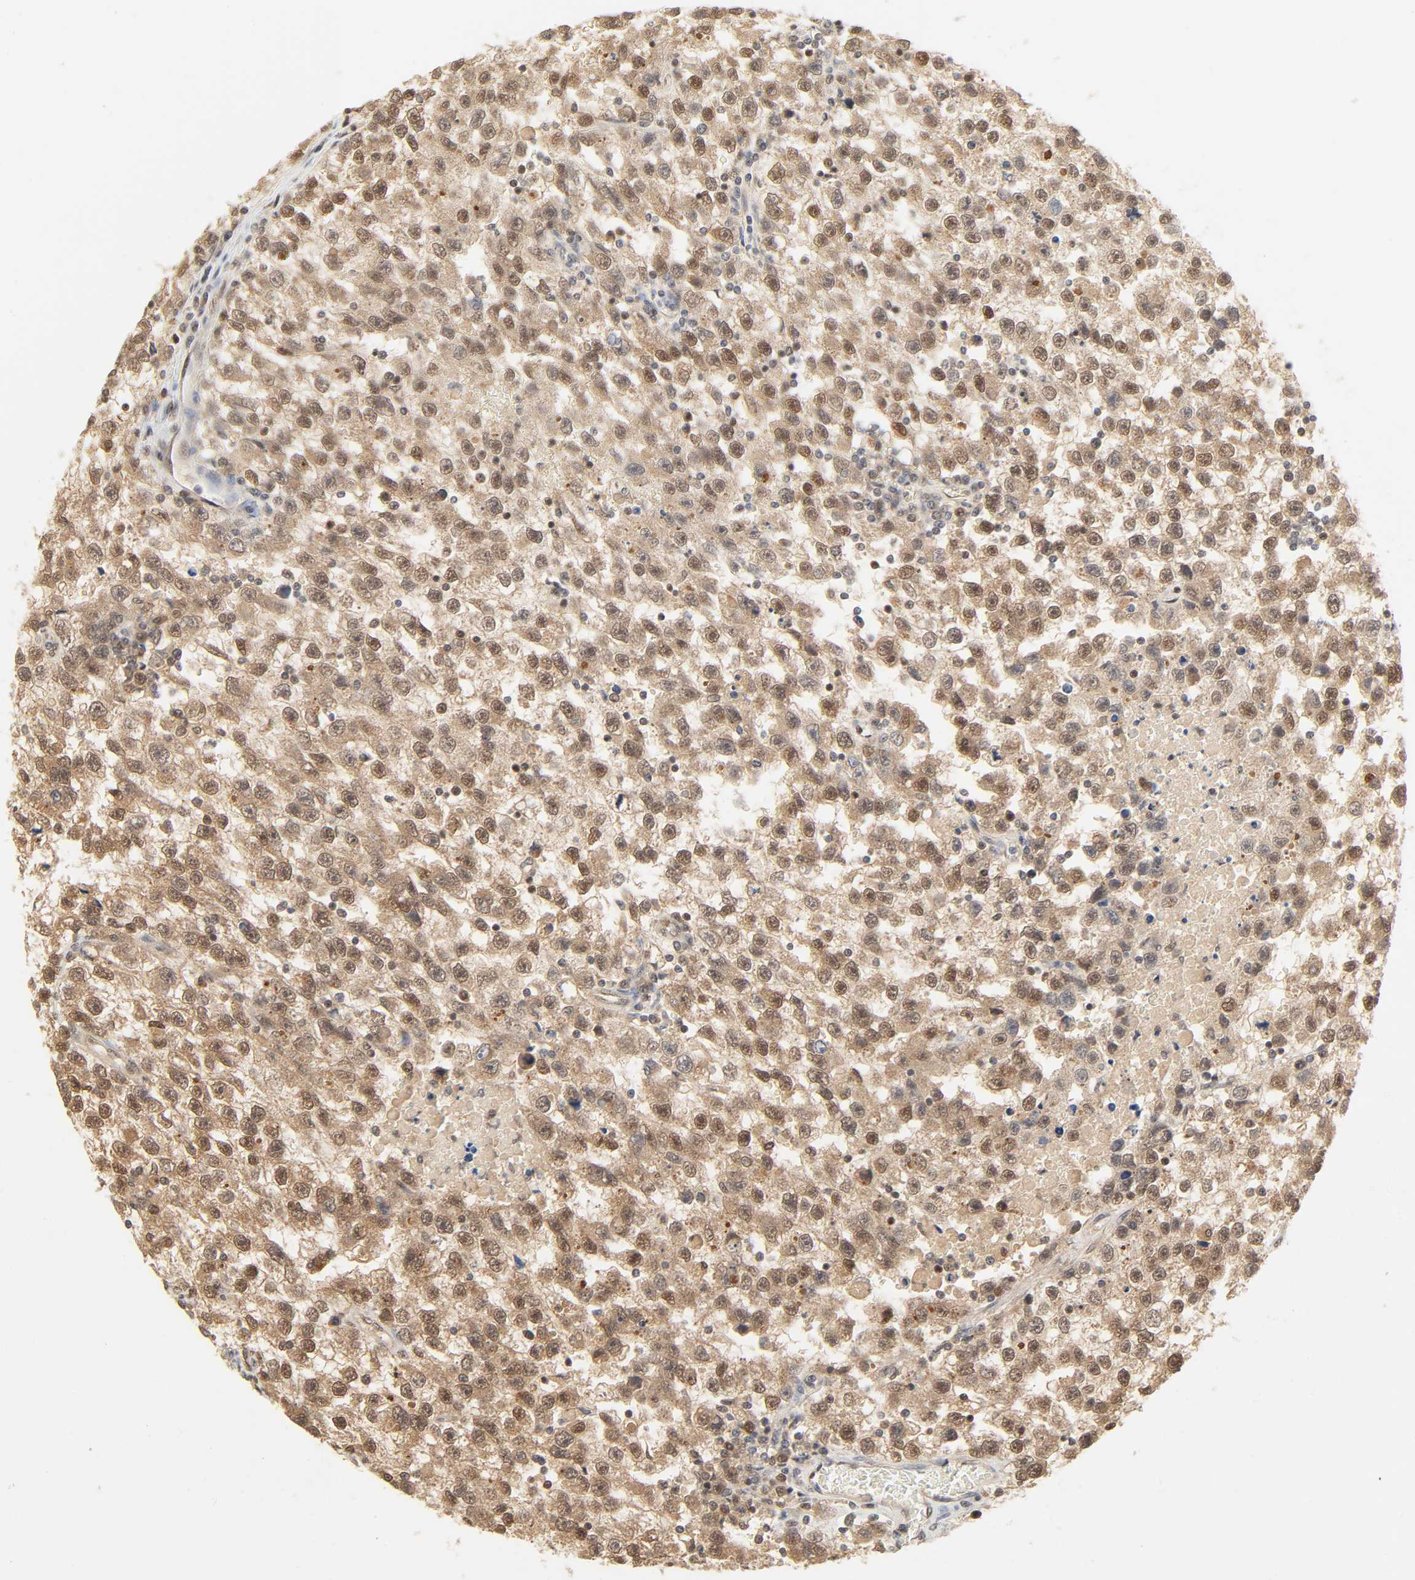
{"staining": {"intensity": "moderate", "quantity": "25%-75%", "location": "cytoplasmic/membranous,nuclear"}, "tissue": "testis cancer", "cell_type": "Tumor cells", "image_type": "cancer", "snomed": [{"axis": "morphology", "description": "Seminoma, NOS"}, {"axis": "topography", "description": "Testis"}], "caption": "A micrograph of testis cancer stained for a protein demonstrates moderate cytoplasmic/membranous and nuclear brown staining in tumor cells. (Brightfield microscopy of DAB IHC at high magnification).", "gene": "UBC", "patient": {"sex": "male", "age": 33}}